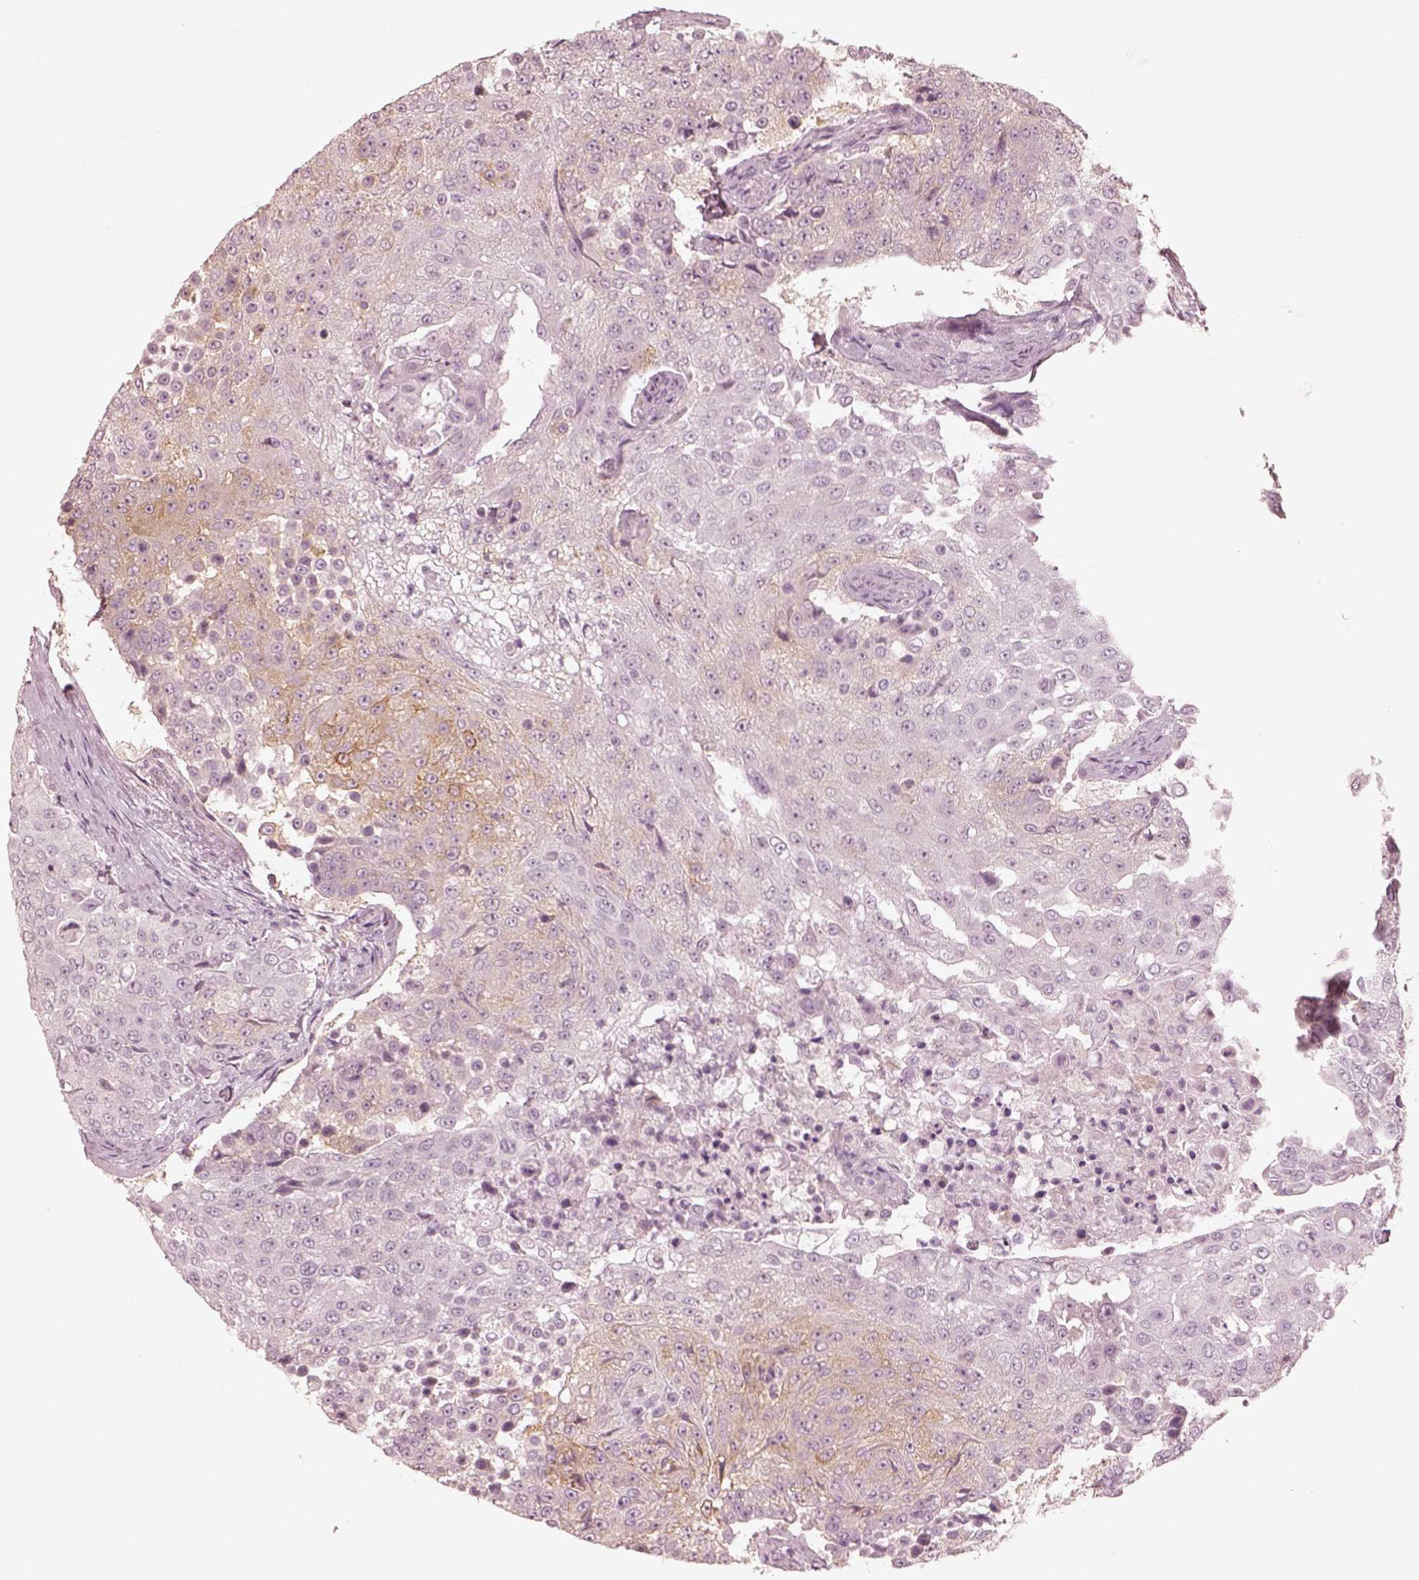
{"staining": {"intensity": "negative", "quantity": "none", "location": "none"}, "tissue": "urothelial cancer", "cell_type": "Tumor cells", "image_type": "cancer", "snomed": [{"axis": "morphology", "description": "Urothelial carcinoma, High grade"}, {"axis": "topography", "description": "Urinary bladder"}], "caption": "This is an immunohistochemistry (IHC) micrograph of urothelial cancer. There is no staining in tumor cells.", "gene": "DNAAF9", "patient": {"sex": "female", "age": 63}}